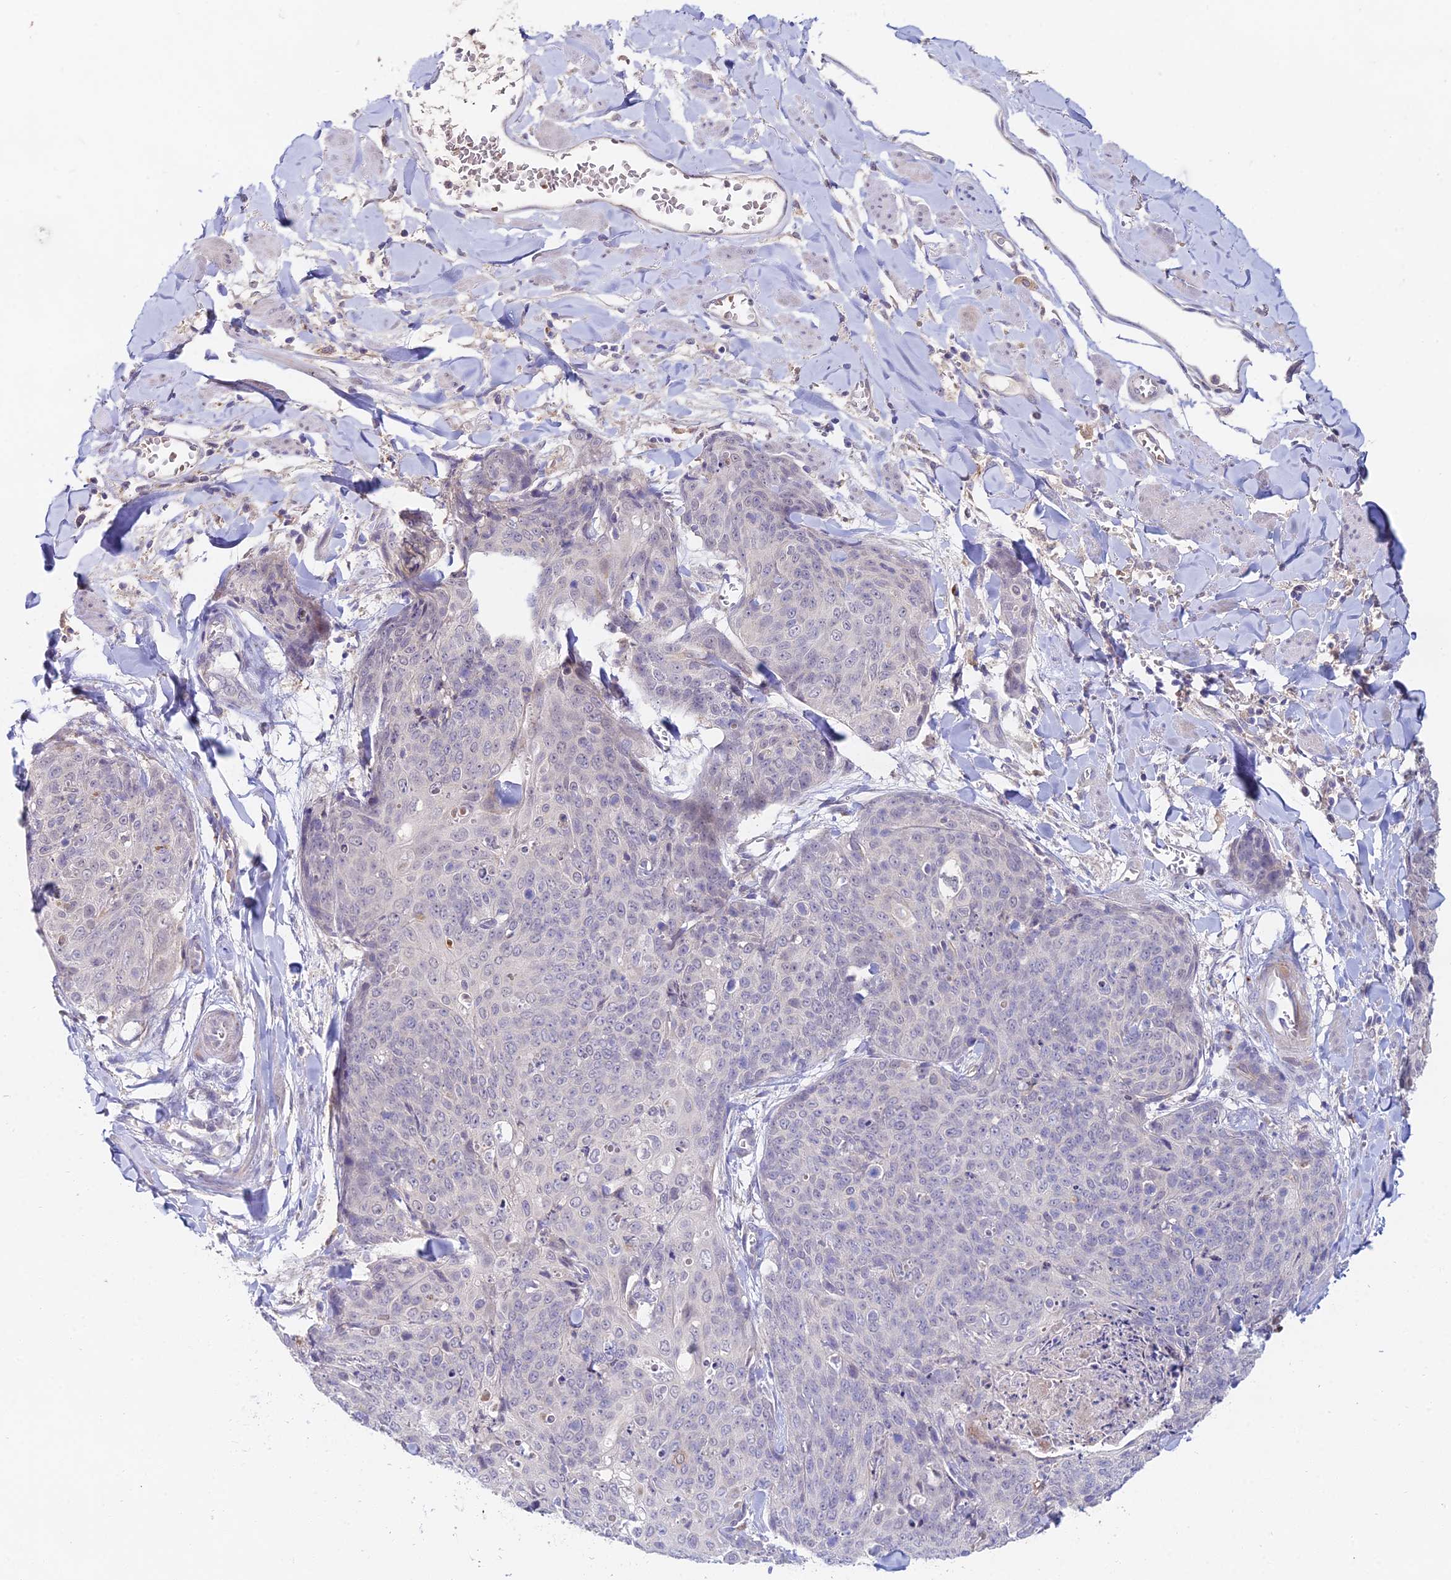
{"staining": {"intensity": "negative", "quantity": "none", "location": "none"}, "tissue": "skin cancer", "cell_type": "Tumor cells", "image_type": "cancer", "snomed": [{"axis": "morphology", "description": "Squamous cell carcinoma, NOS"}, {"axis": "topography", "description": "Skin"}, {"axis": "topography", "description": "Vulva"}], "caption": "Tumor cells are negative for brown protein staining in squamous cell carcinoma (skin).", "gene": "WDR43", "patient": {"sex": "female", "age": 85}}